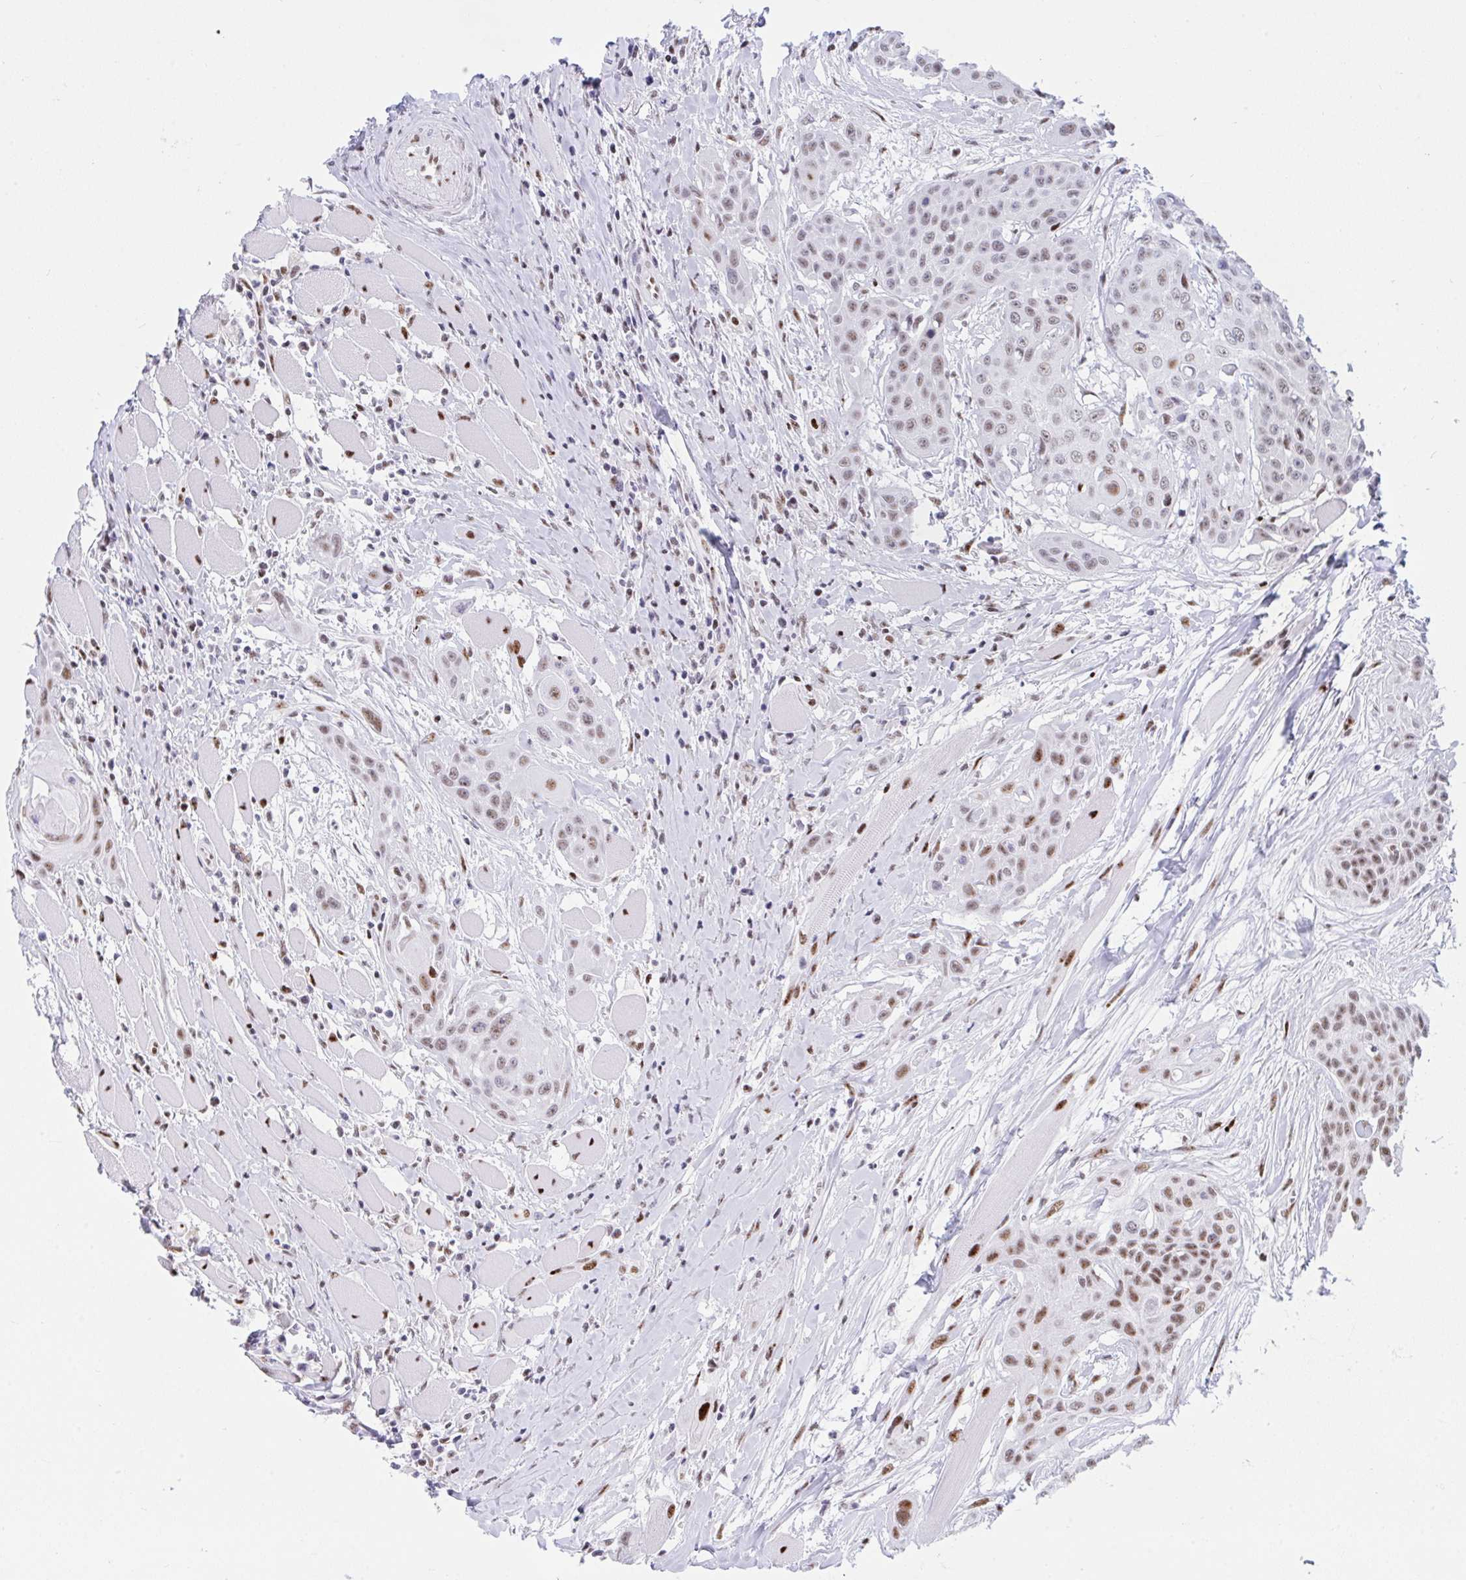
{"staining": {"intensity": "strong", "quantity": "25%-75%", "location": "nuclear"}, "tissue": "head and neck cancer", "cell_type": "Tumor cells", "image_type": "cancer", "snomed": [{"axis": "morphology", "description": "Squamous cell carcinoma, NOS"}, {"axis": "topography", "description": "Head-Neck"}], "caption": "Strong nuclear expression is identified in approximately 25%-75% of tumor cells in head and neck squamous cell carcinoma. (brown staining indicates protein expression, while blue staining denotes nuclei).", "gene": "IKZF2", "patient": {"sex": "female", "age": 73}}